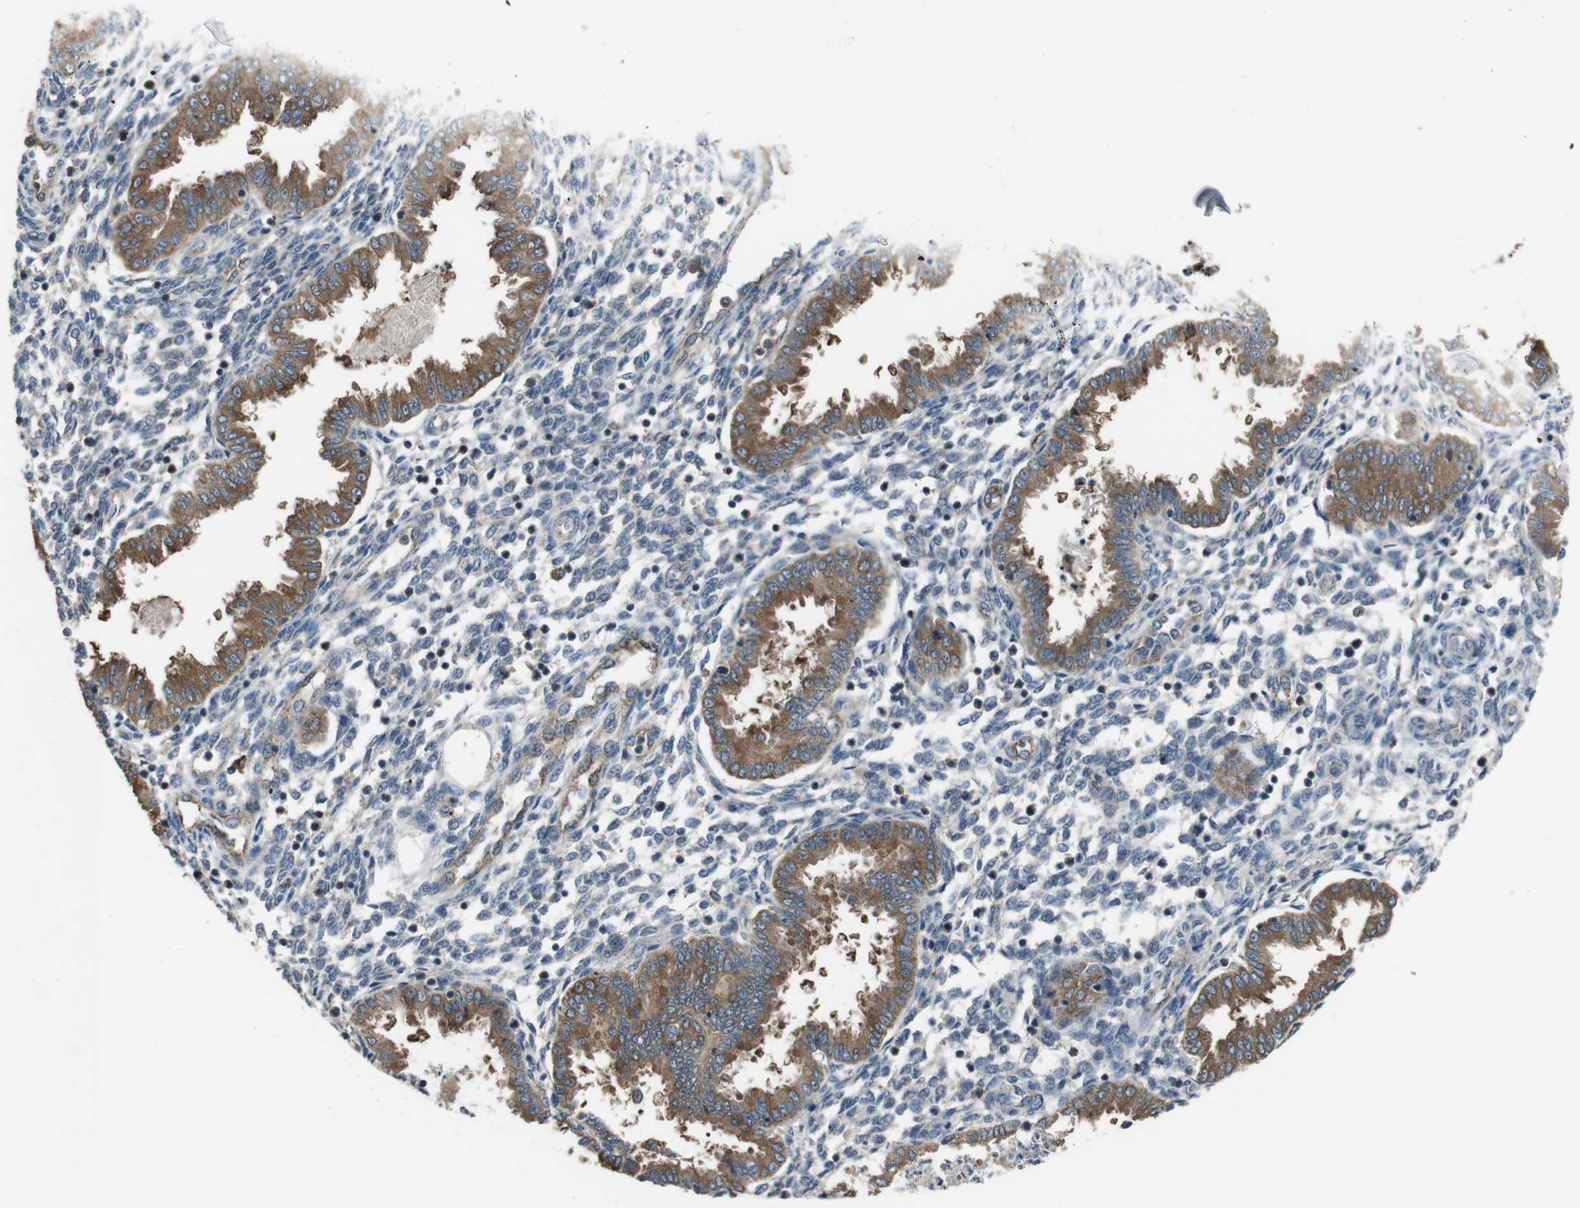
{"staining": {"intensity": "negative", "quantity": "none", "location": "none"}, "tissue": "endometrium", "cell_type": "Cells in endometrial stroma", "image_type": "normal", "snomed": [{"axis": "morphology", "description": "Normal tissue, NOS"}, {"axis": "topography", "description": "Endometrium"}], "caption": "Immunohistochemistry image of unremarkable endometrium stained for a protein (brown), which shows no expression in cells in endometrial stroma.", "gene": "SLC22A23", "patient": {"sex": "female", "age": 33}}